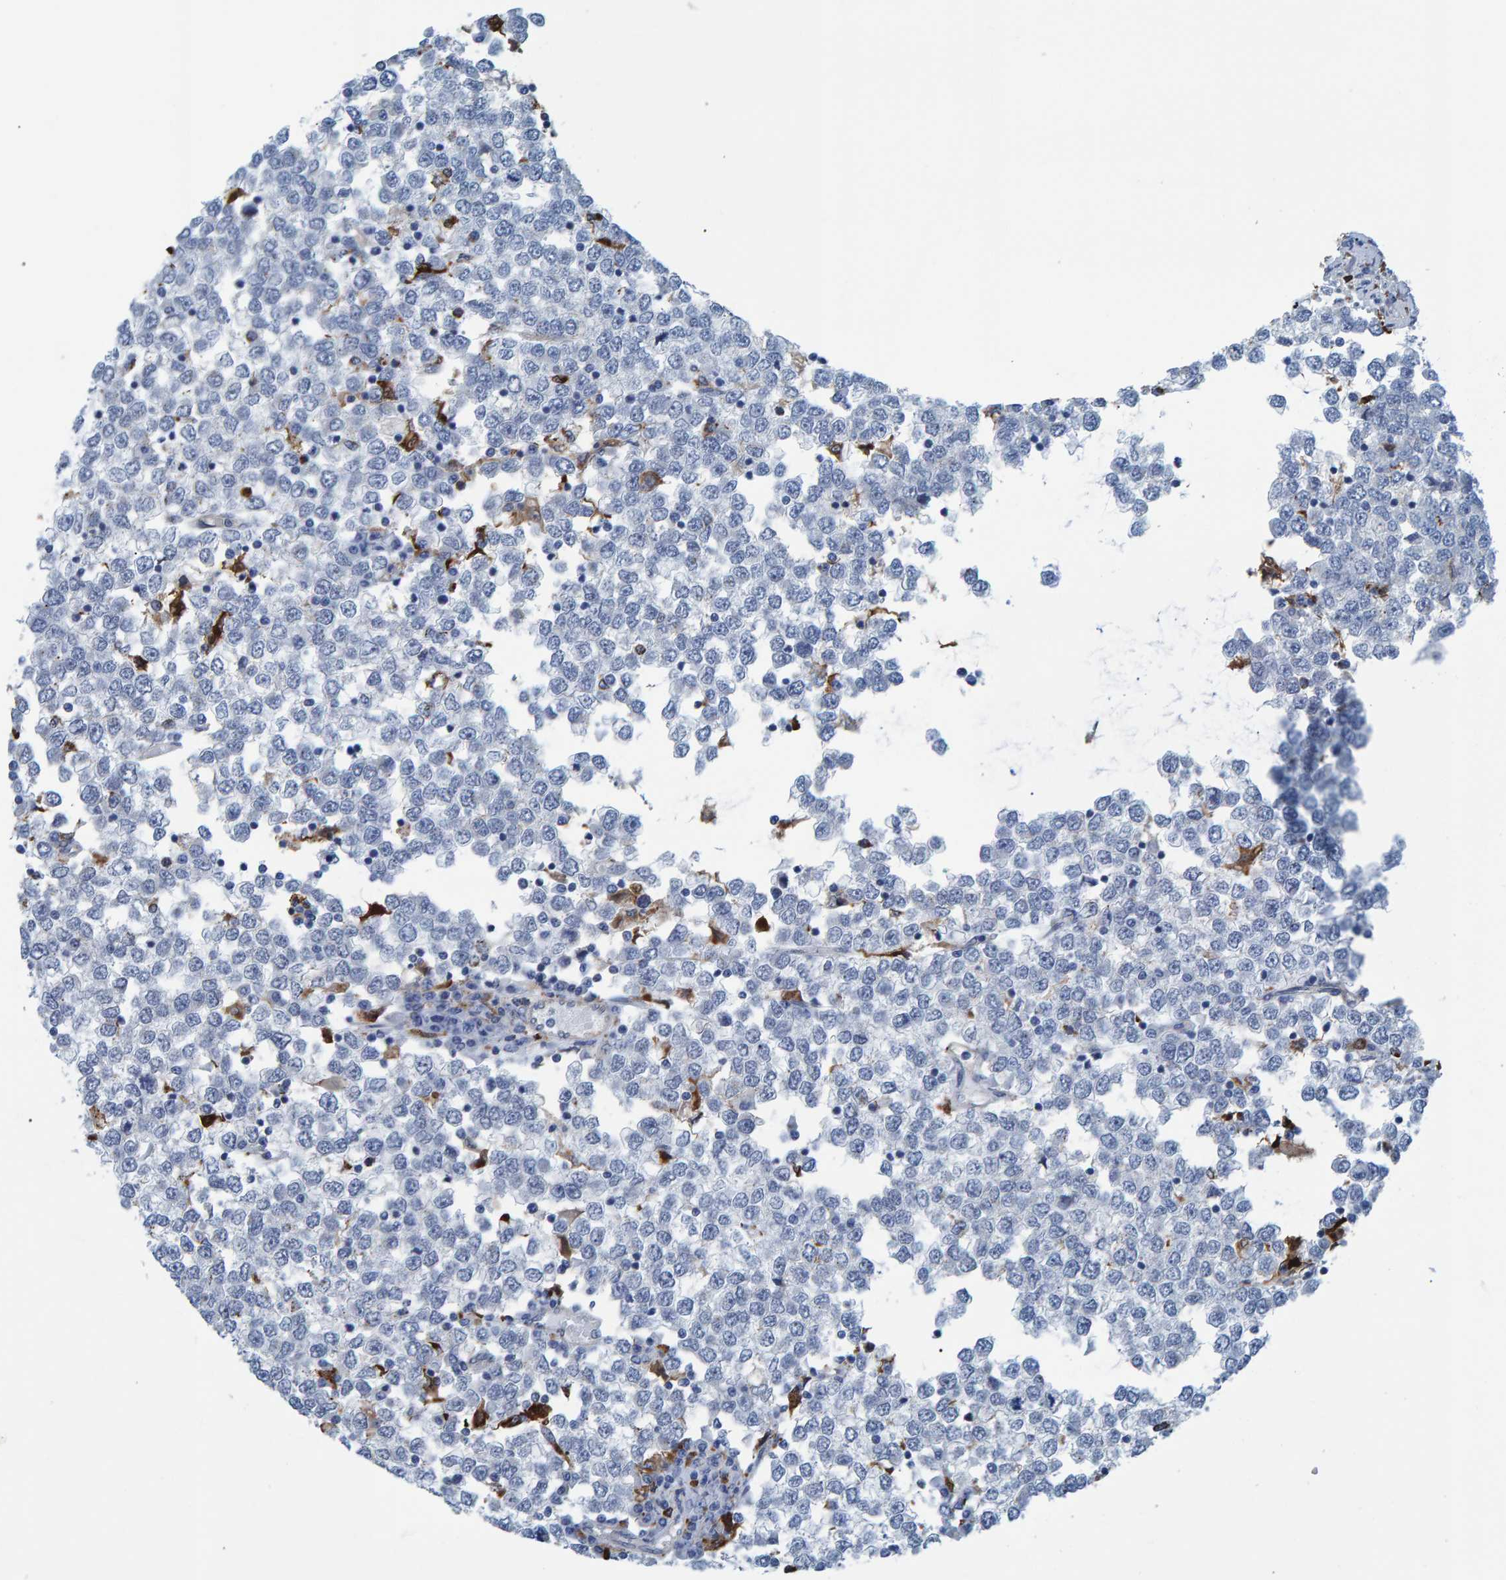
{"staining": {"intensity": "negative", "quantity": "none", "location": "none"}, "tissue": "testis cancer", "cell_type": "Tumor cells", "image_type": "cancer", "snomed": [{"axis": "morphology", "description": "Seminoma, NOS"}, {"axis": "topography", "description": "Testis"}], "caption": "IHC histopathology image of testis seminoma stained for a protein (brown), which reveals no staining in tumor cells.", "gene": "IDO1", "patient": {"sex": "male", "age": 65}}